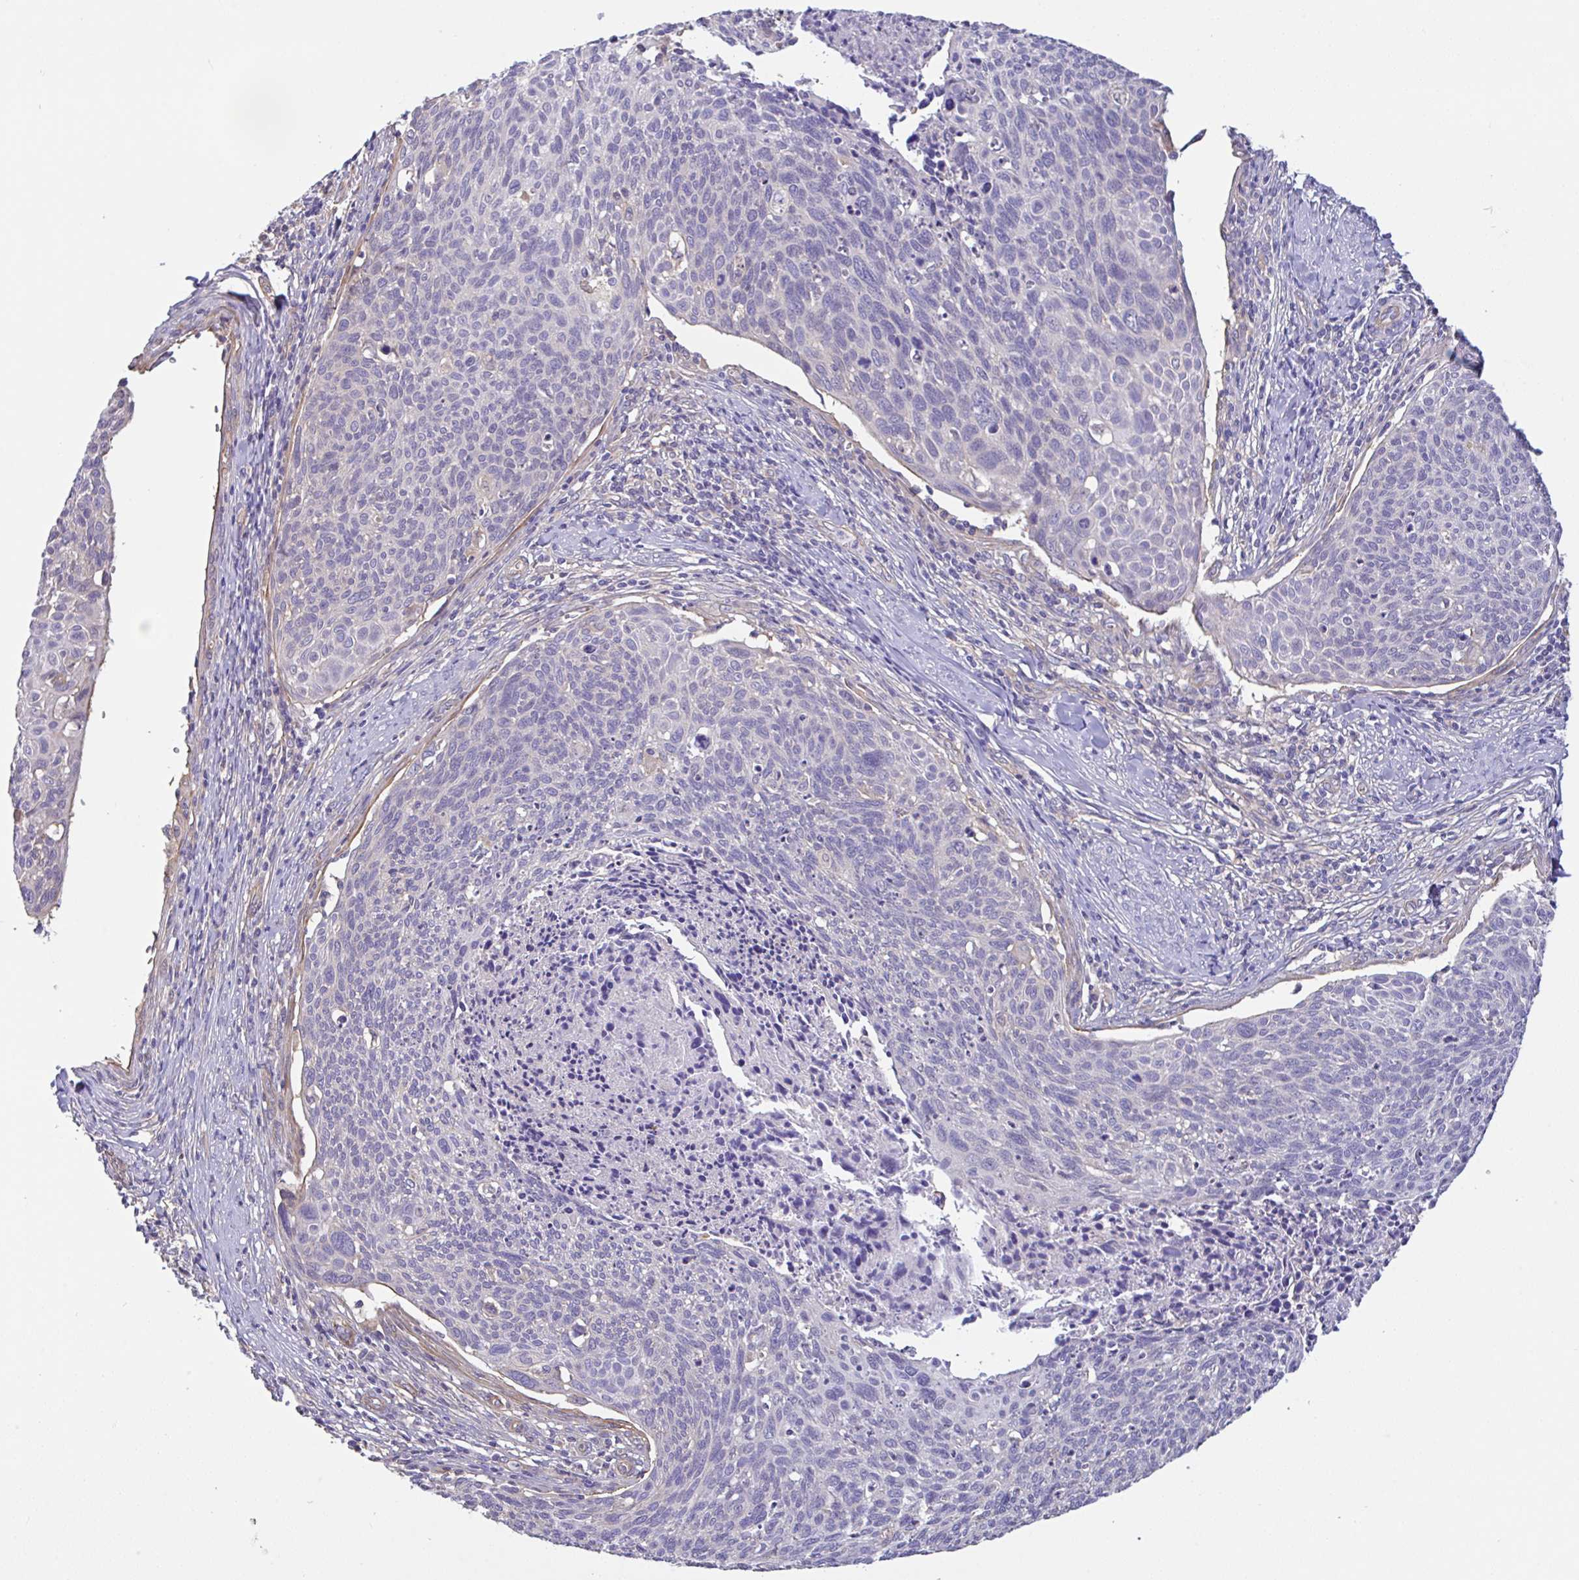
{"staining": {"intensity": "negative", "quantity": "none", "location": "none"}, "tissue": "cervical cancer", "cell_type": "Tumor cells", "image_type": "cancer", "snomed": [{"axis": "morphology", "description": "Squamous cell carcinoma, NOS"}, {"axis": "topography", "description": "Cervix"}], "caption": "Protein analysis of cervical cancer shows no significant expression in tumor cells.", "gene": "PLCD4", "patient": {"sex": "female", "age": 49}}